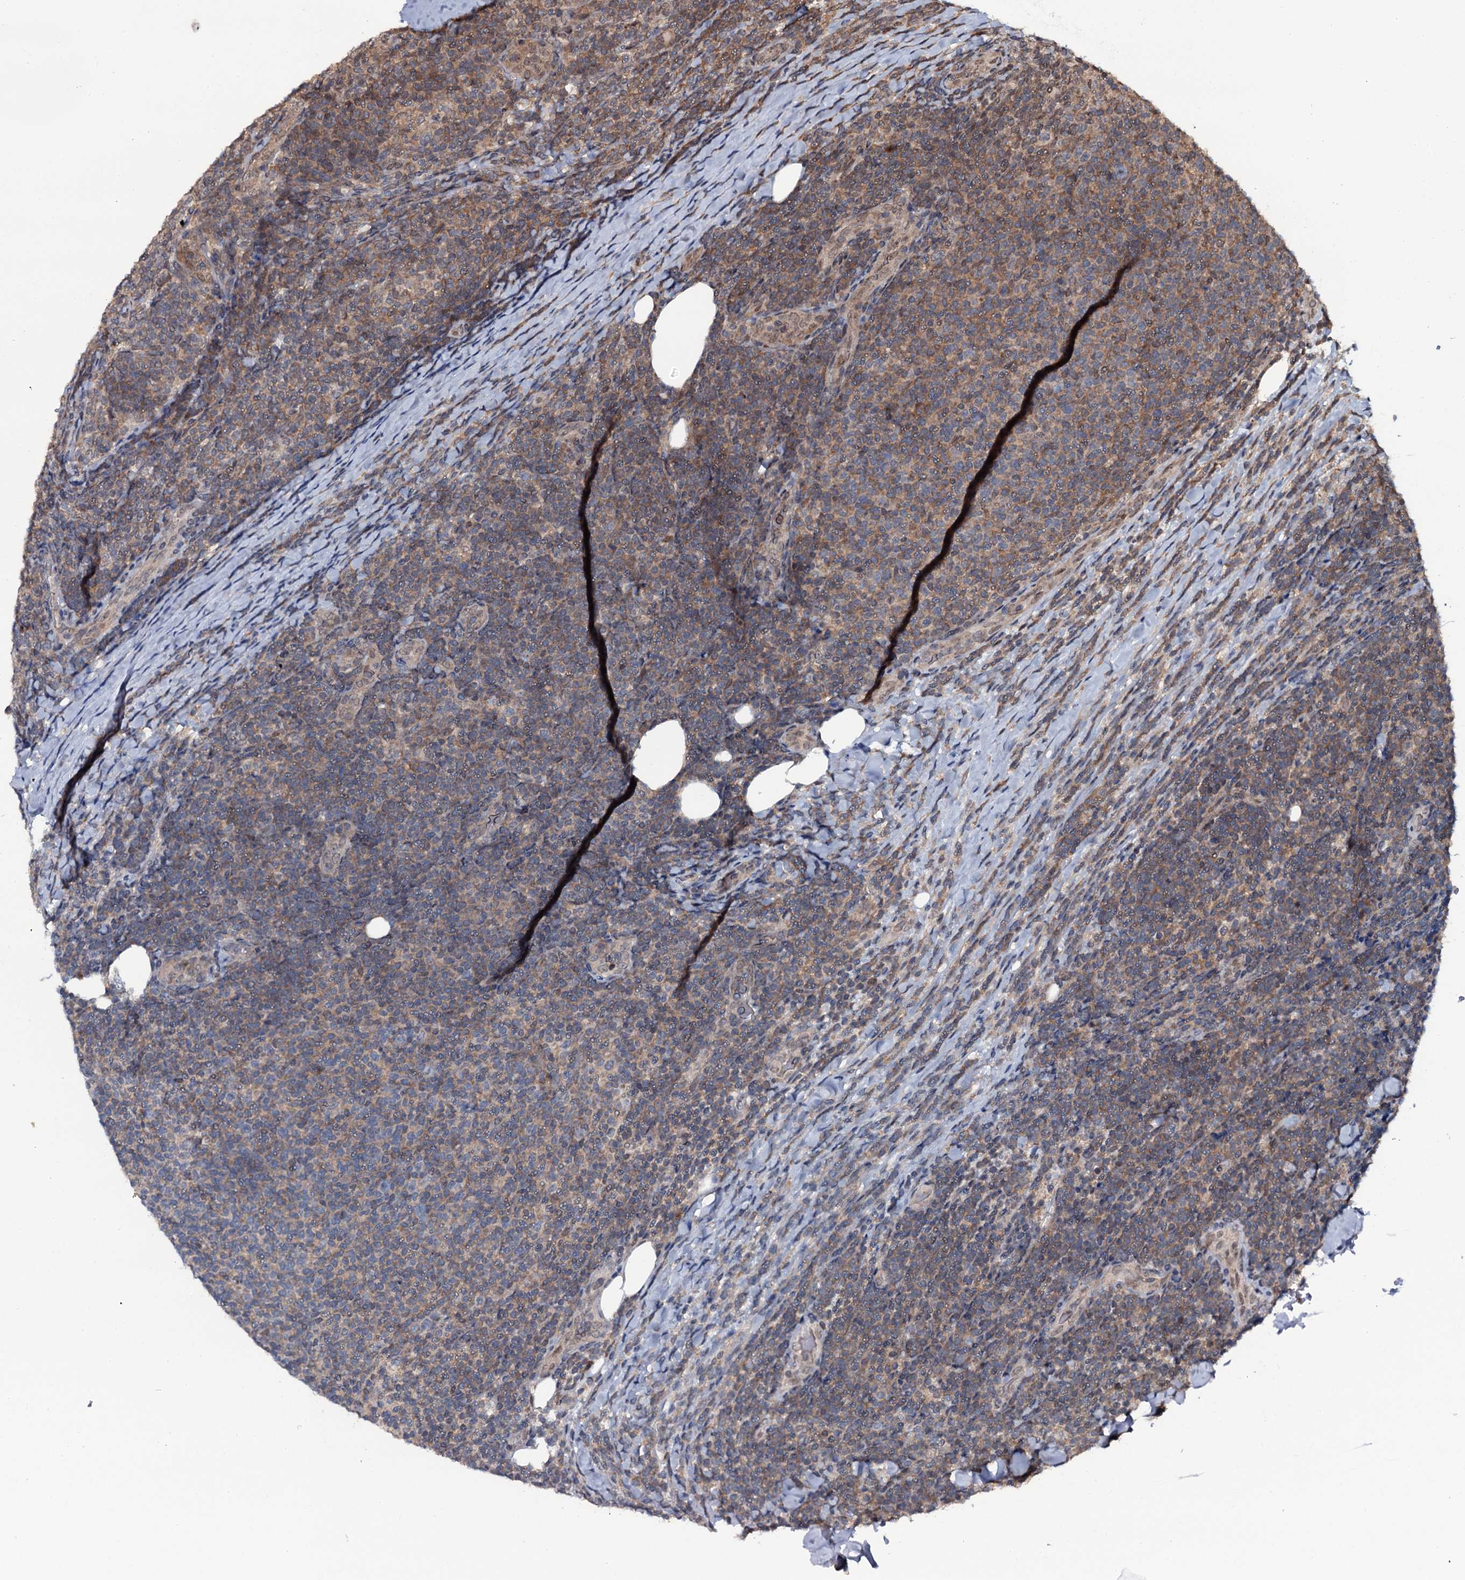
{"staining": {"intensity": "weak", "quantity": "25%-75%", "location": "cytoplasmic/membranous"}, "tissue": "lymphoma", "cell_type": "Tumor cells", "image_type": "cancer", "snomed": [{"axis": "morphology", "description": "Malignant lymphoma, non-Hodgkin's type, Low grade"}, {"axis": "topography", "description": "Lymph node"}], "caption": "Immunohistochemical staining of human lymphoma displays low levels of weak cytoplasmic/membranous protein expression in about 25%-75% of tumor cells.", "gene": "HDDC3", "patient": {"sex": "male", "age": 66}}